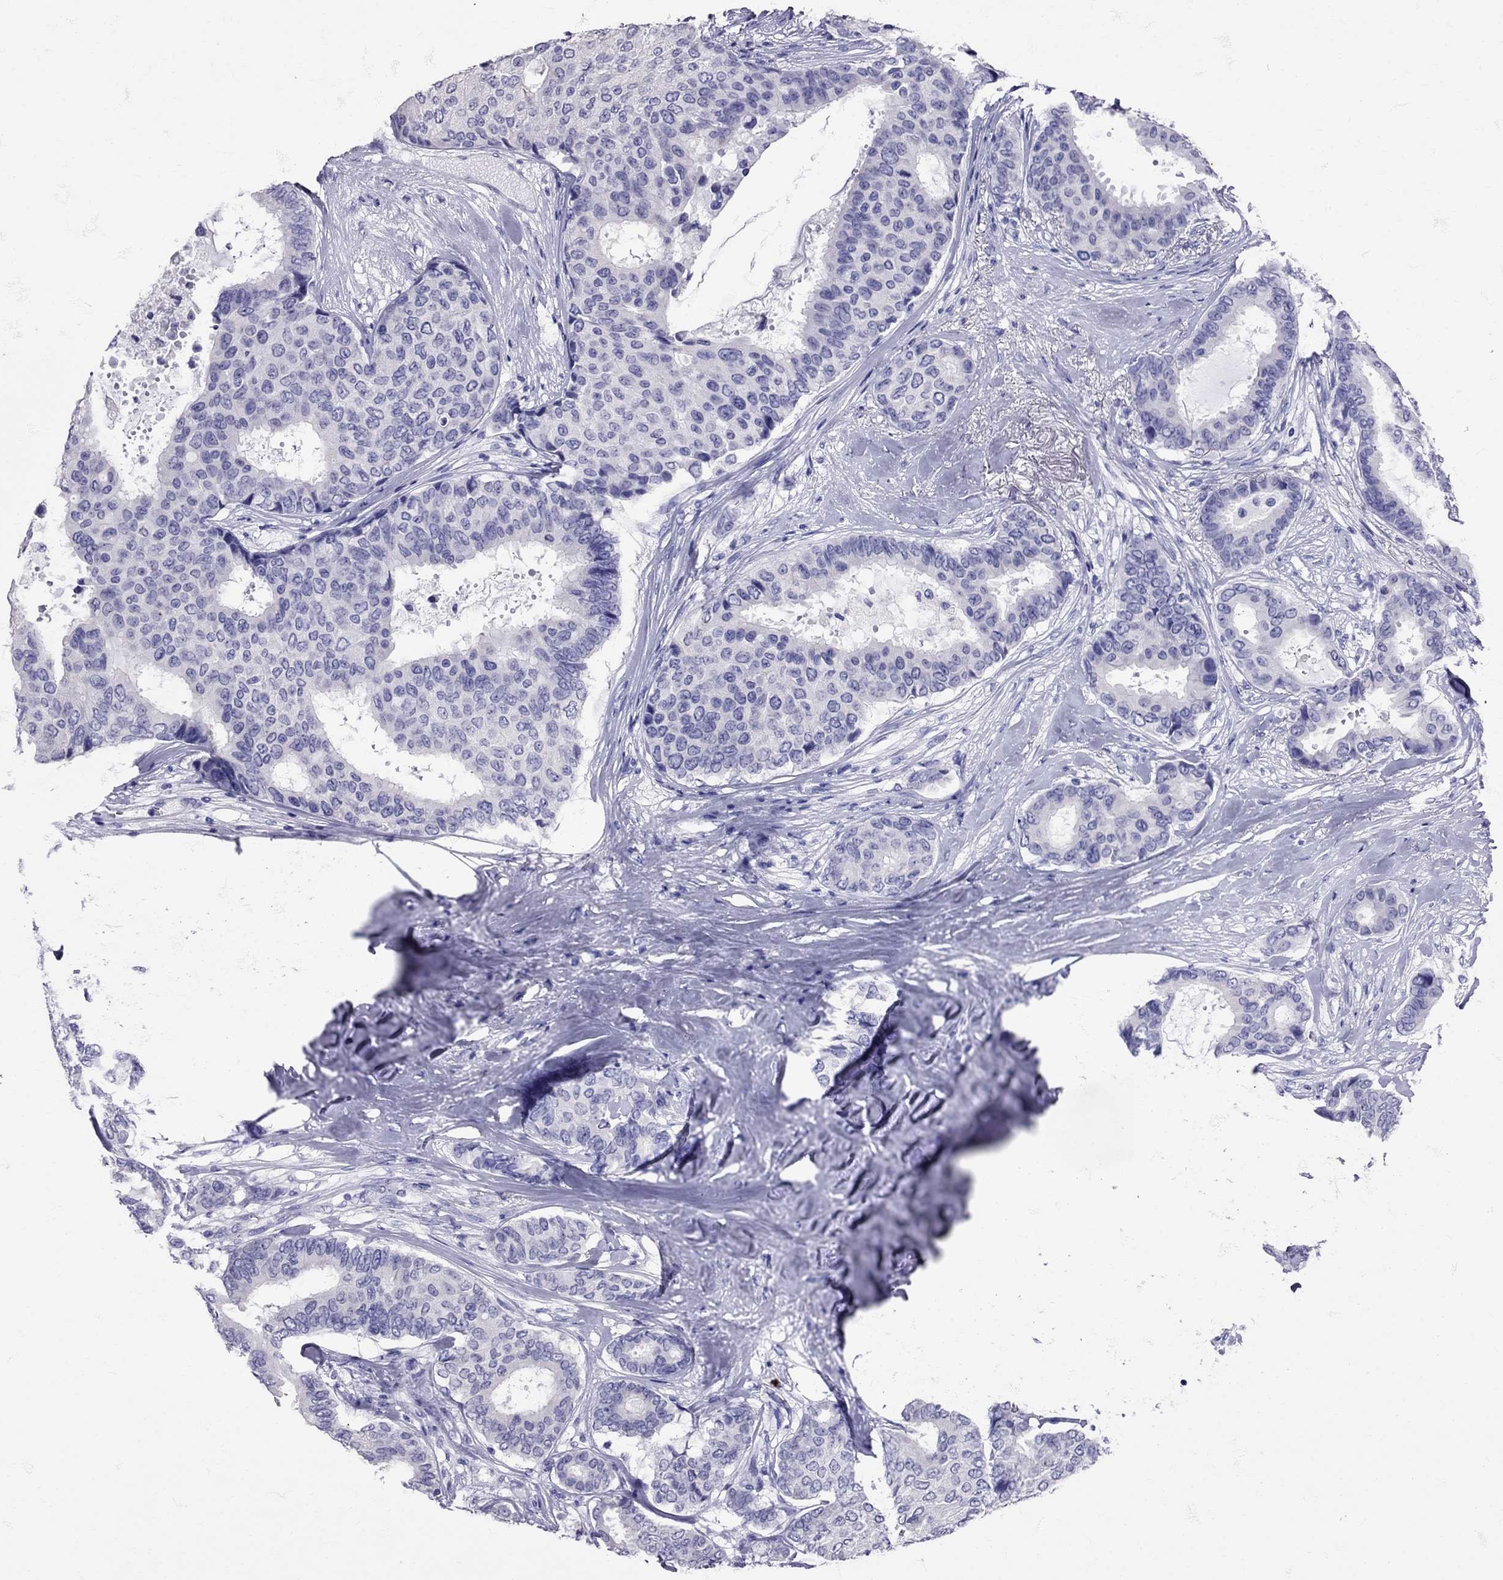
{"staining": {"intensity": "negative", "quantity": "none", "location": "none"}, "tissue": "breast cancer", "cell_type": "Tumor cells", "image_type": "cancer", "snomed": [{"axis": "morphology", "description": "Duct carcinoma"}, {"axis": "topography", "description": "Breast"}], "caption": "The image shows no significant expression in tumor cells of breast cancer. The staining was performed using DAB (3,3'-diaminobenzidine) to visualize the protein expression in brown, while the nuclei were stained in blue with hematoxylin (Magnification: 20x).", "gene": "AVP", "patient": {"sex": "female", "age": 75}}